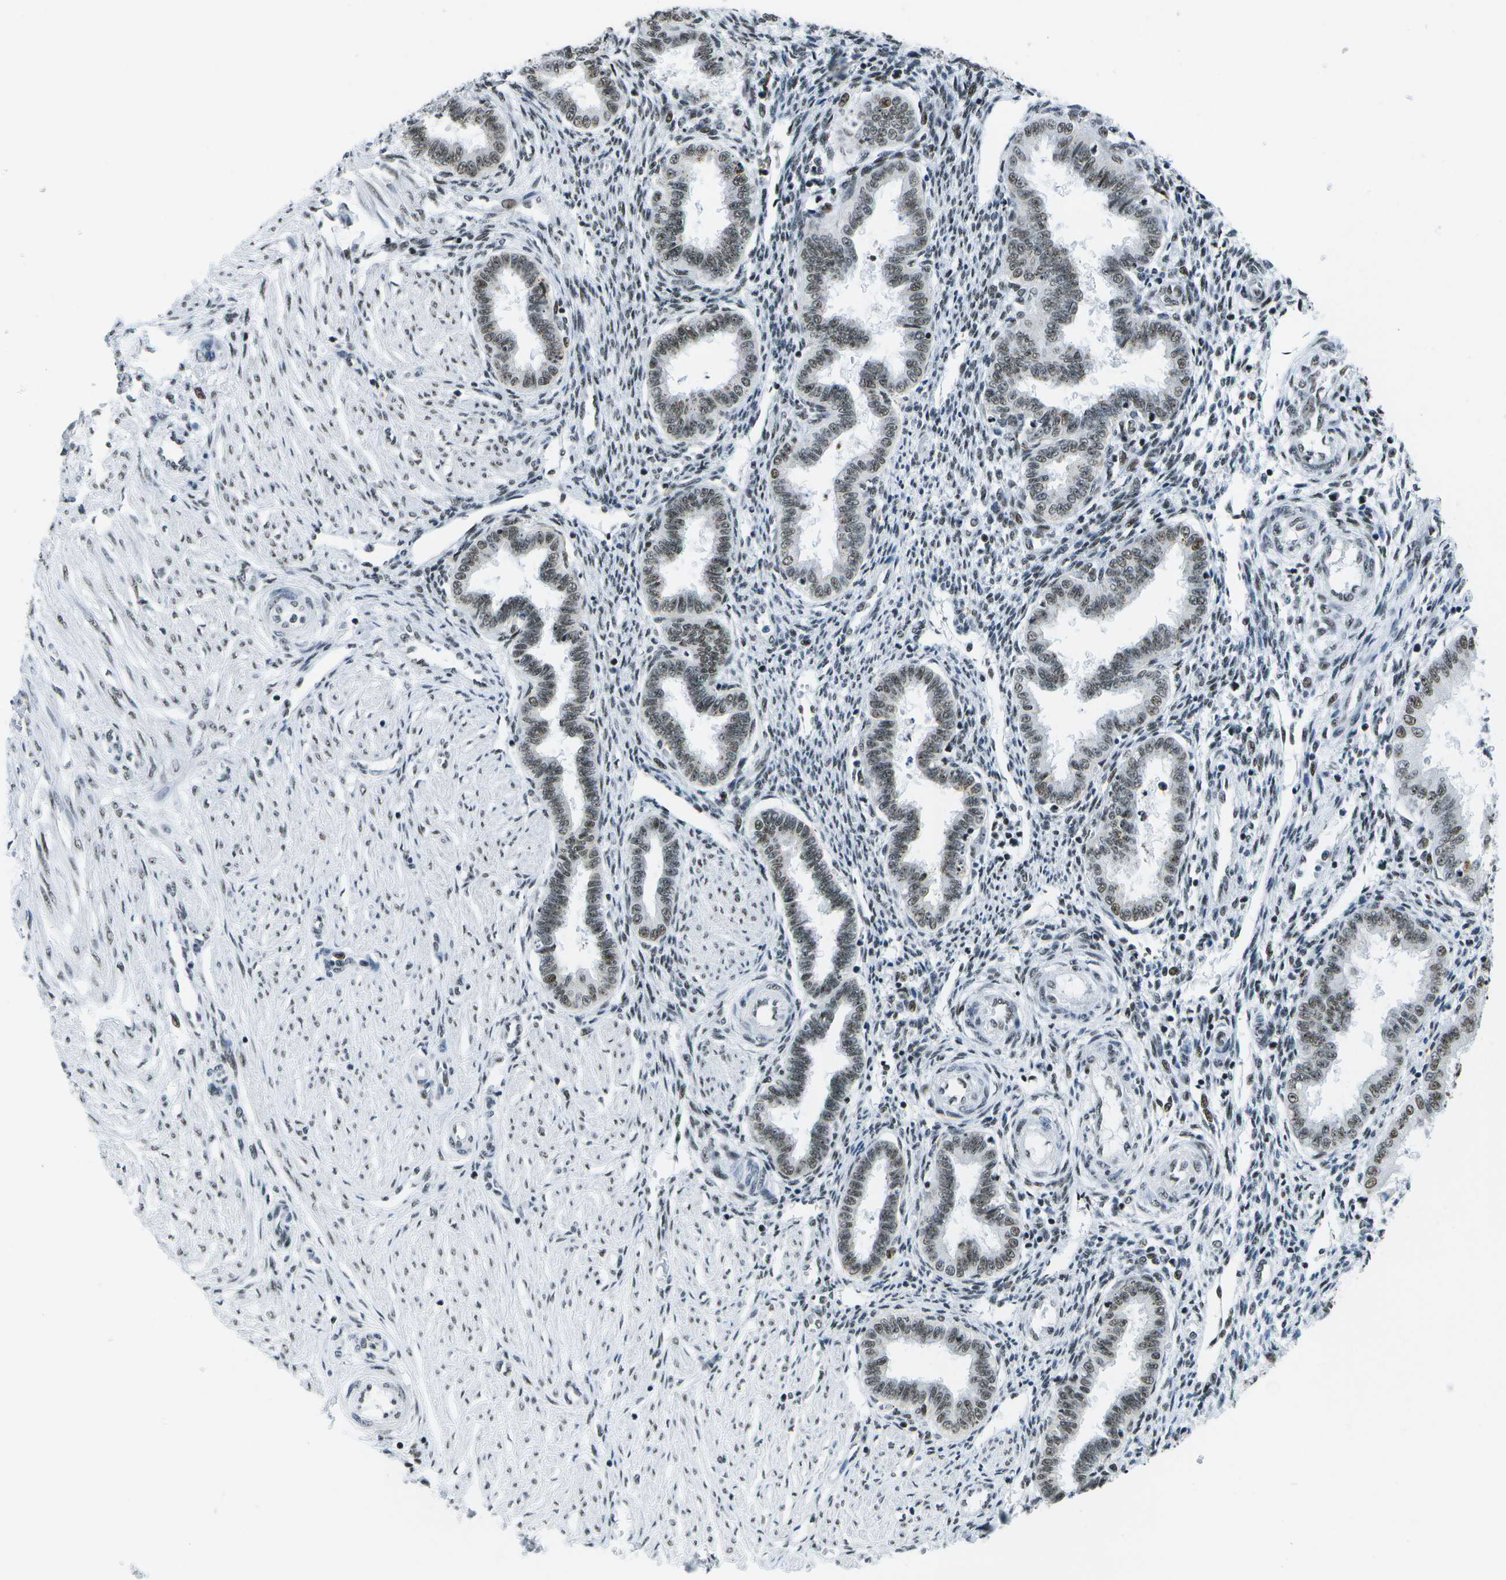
{"staining": {"intensity": "moderate", "quantity": "25%-75%", "location": "nuclear"}, "tissue": "endometrium", "cell_type": "Cells in endometrial stroma", "image_type": "normal", "snomed": [{"axis": "morphology", "description": "Normal tissue, NOS"}, {"axis": "topography", "description": "Endometrium"}], "caption": "Immunohistochemical staining of normal endometrium displays medium levels of moderate nuclear staining in approximately 25%-75% of cells in endometrial stroma.", "gene": "NSRP1", "patient": {"sex": "female", "age": 33}}